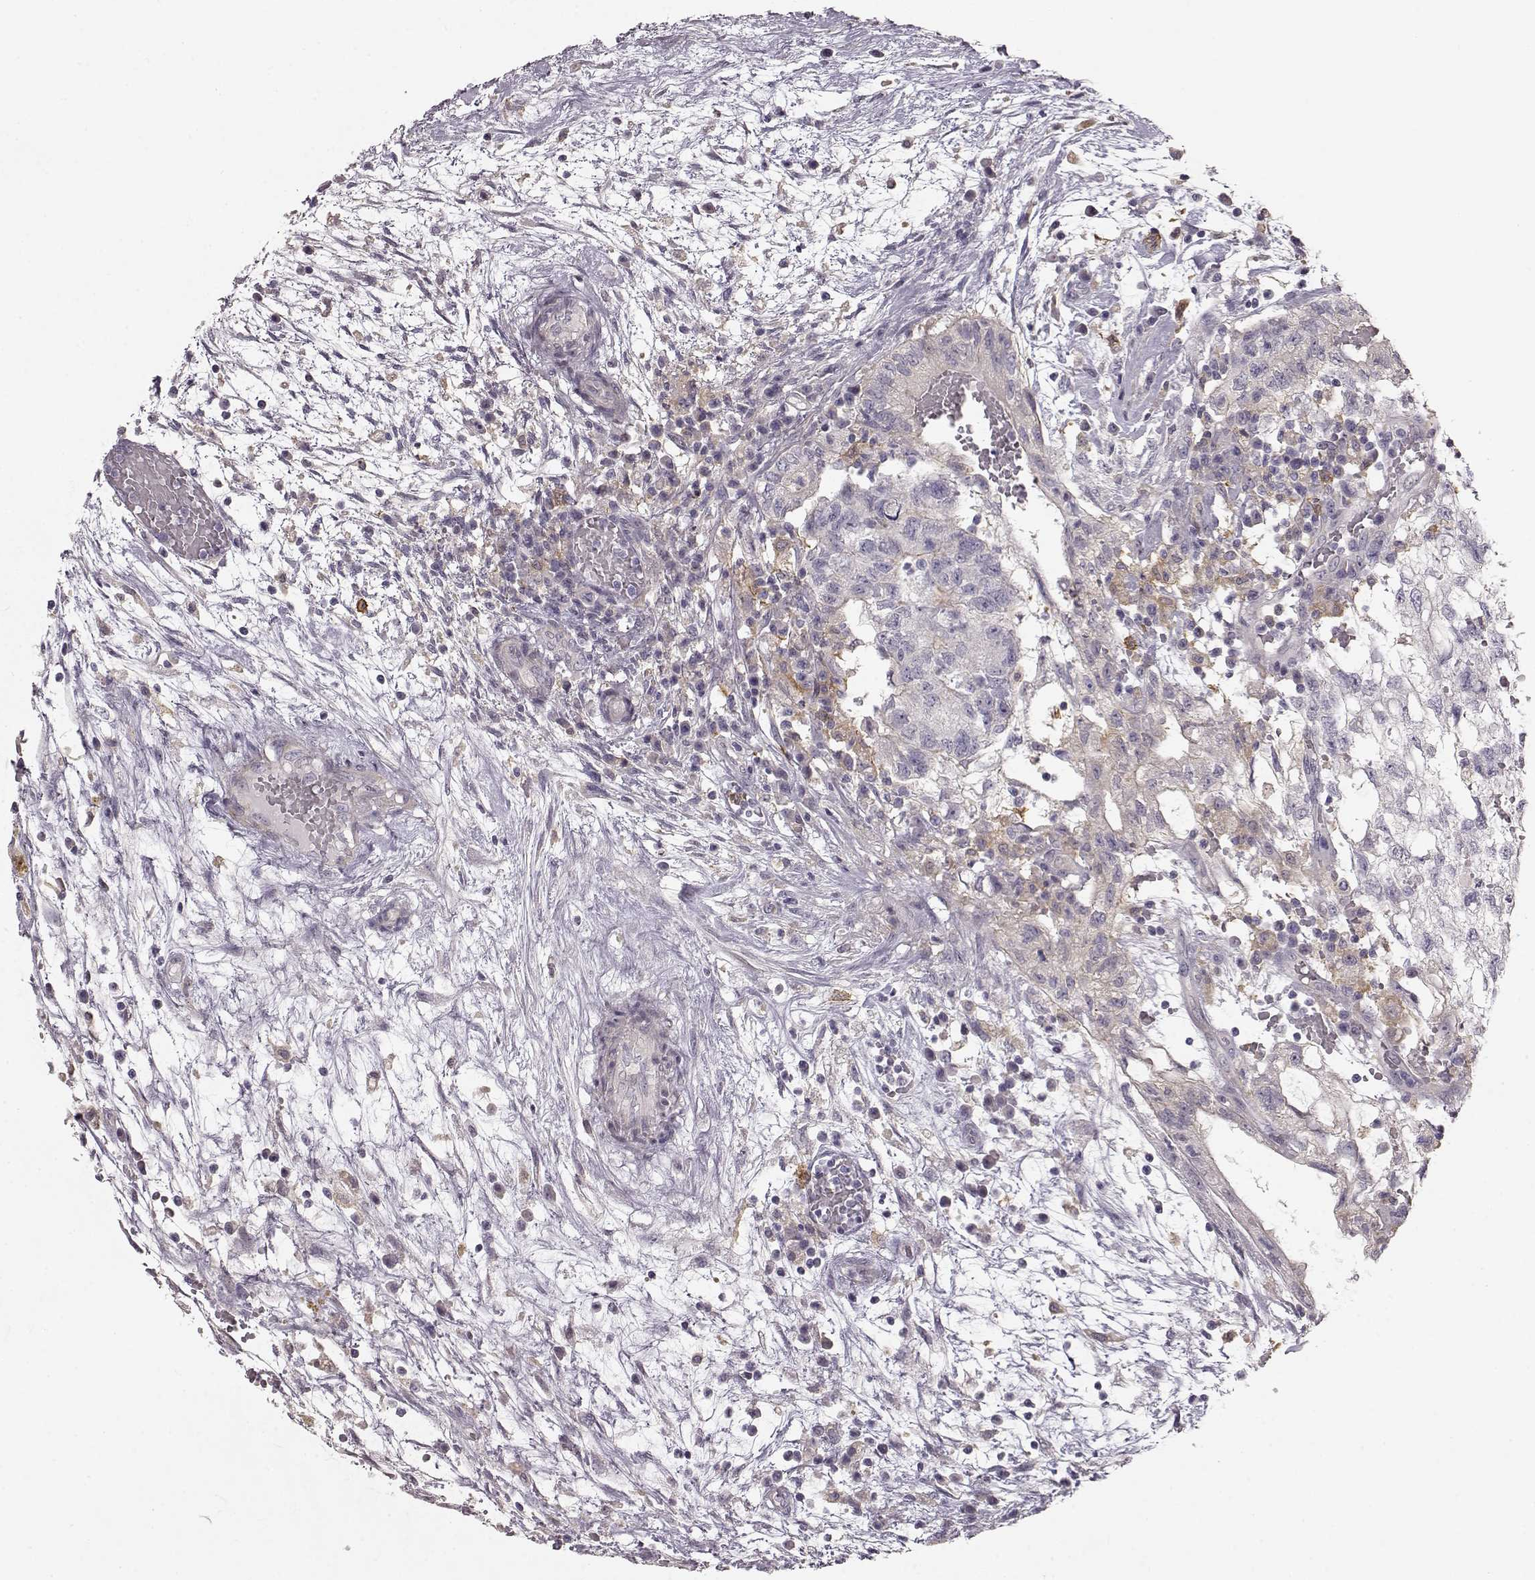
{"staining": {"intensity": "negative", "quantity": "none", "location": "none"}, "tissue": "testis cancer", "cell_type": "Tumor cells", "image_type": "cancer", "snomed": [{"axis": "morphology", "description": "Normal tissue, NOS"}, {"axis": "morphology", "description": "Carcinoma, Embryonal, NOS"}, {"axis": "topography", "description": "Testis"}, {"axis": "topography", "description": "Epididymis"}], "caption": "A photomicrograph of testis embryonal carcinoma stained for a protein demonstrates no brown staining in tumor cells.", "gene": "GPR50", "patient": {"sex": "male", "age": 32}}